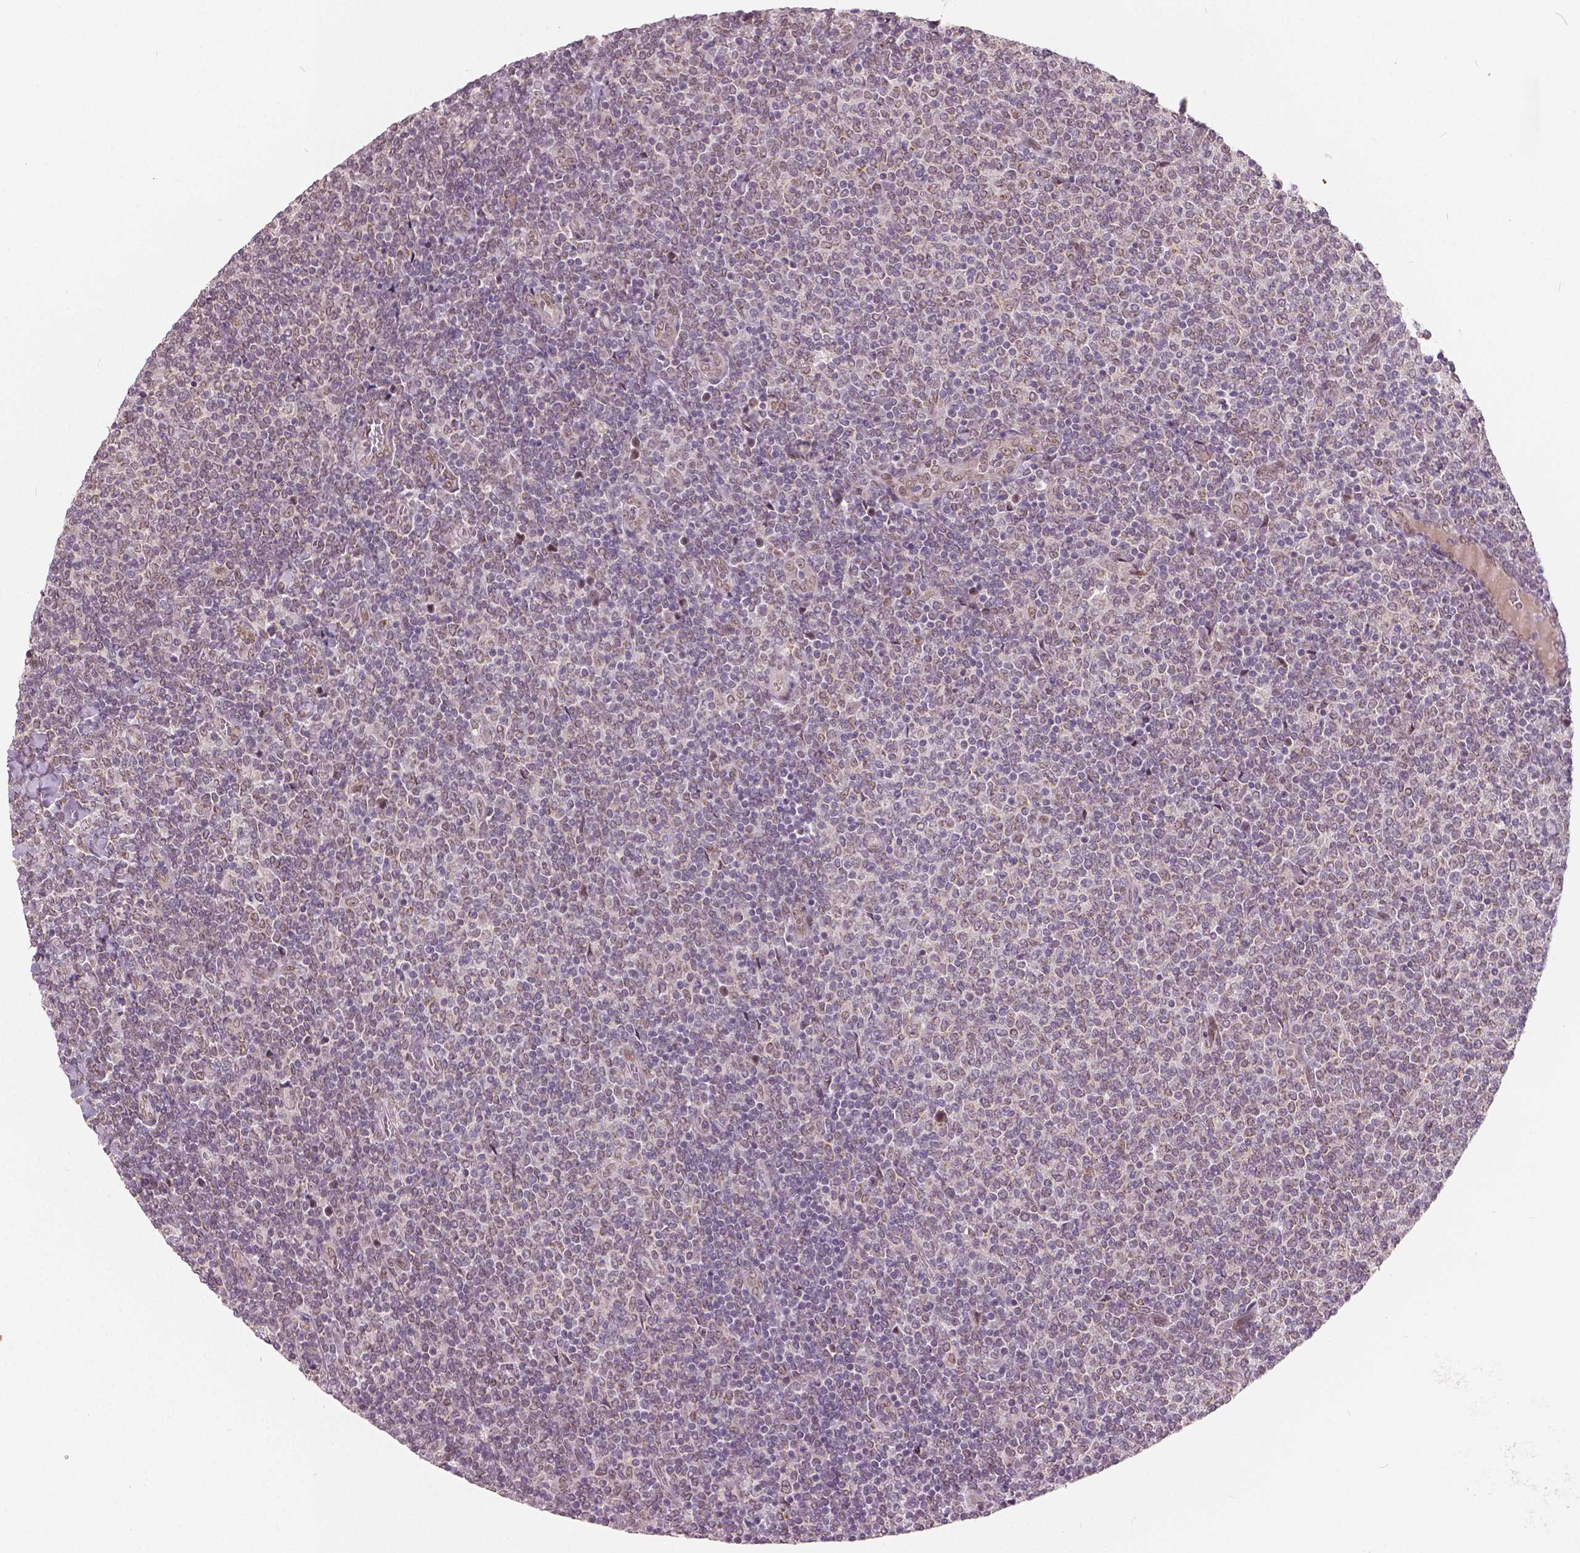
{"staining": {"intensity": "negative", "quantity": "none", "location": "none"}, "tissue": "lymphoma", "cell_type": "Tumor cells", "image_type": "cancer", "snomed": [{"axis": "morphology", "description": "Malignant lymphoma, non-Hodgkin's type, Low grade"}, {"axis": "topography", "description": "Lymph node"}], "caption": "Immunohistochemistry photomicrograph of human low-grade malignant lymphoma, non-Hodgkin's type stained for a protein (brown), which shows no expression in tumor cells.", "gene": "HMBOX1", "patient": {"sex": "male", "age": 52}}